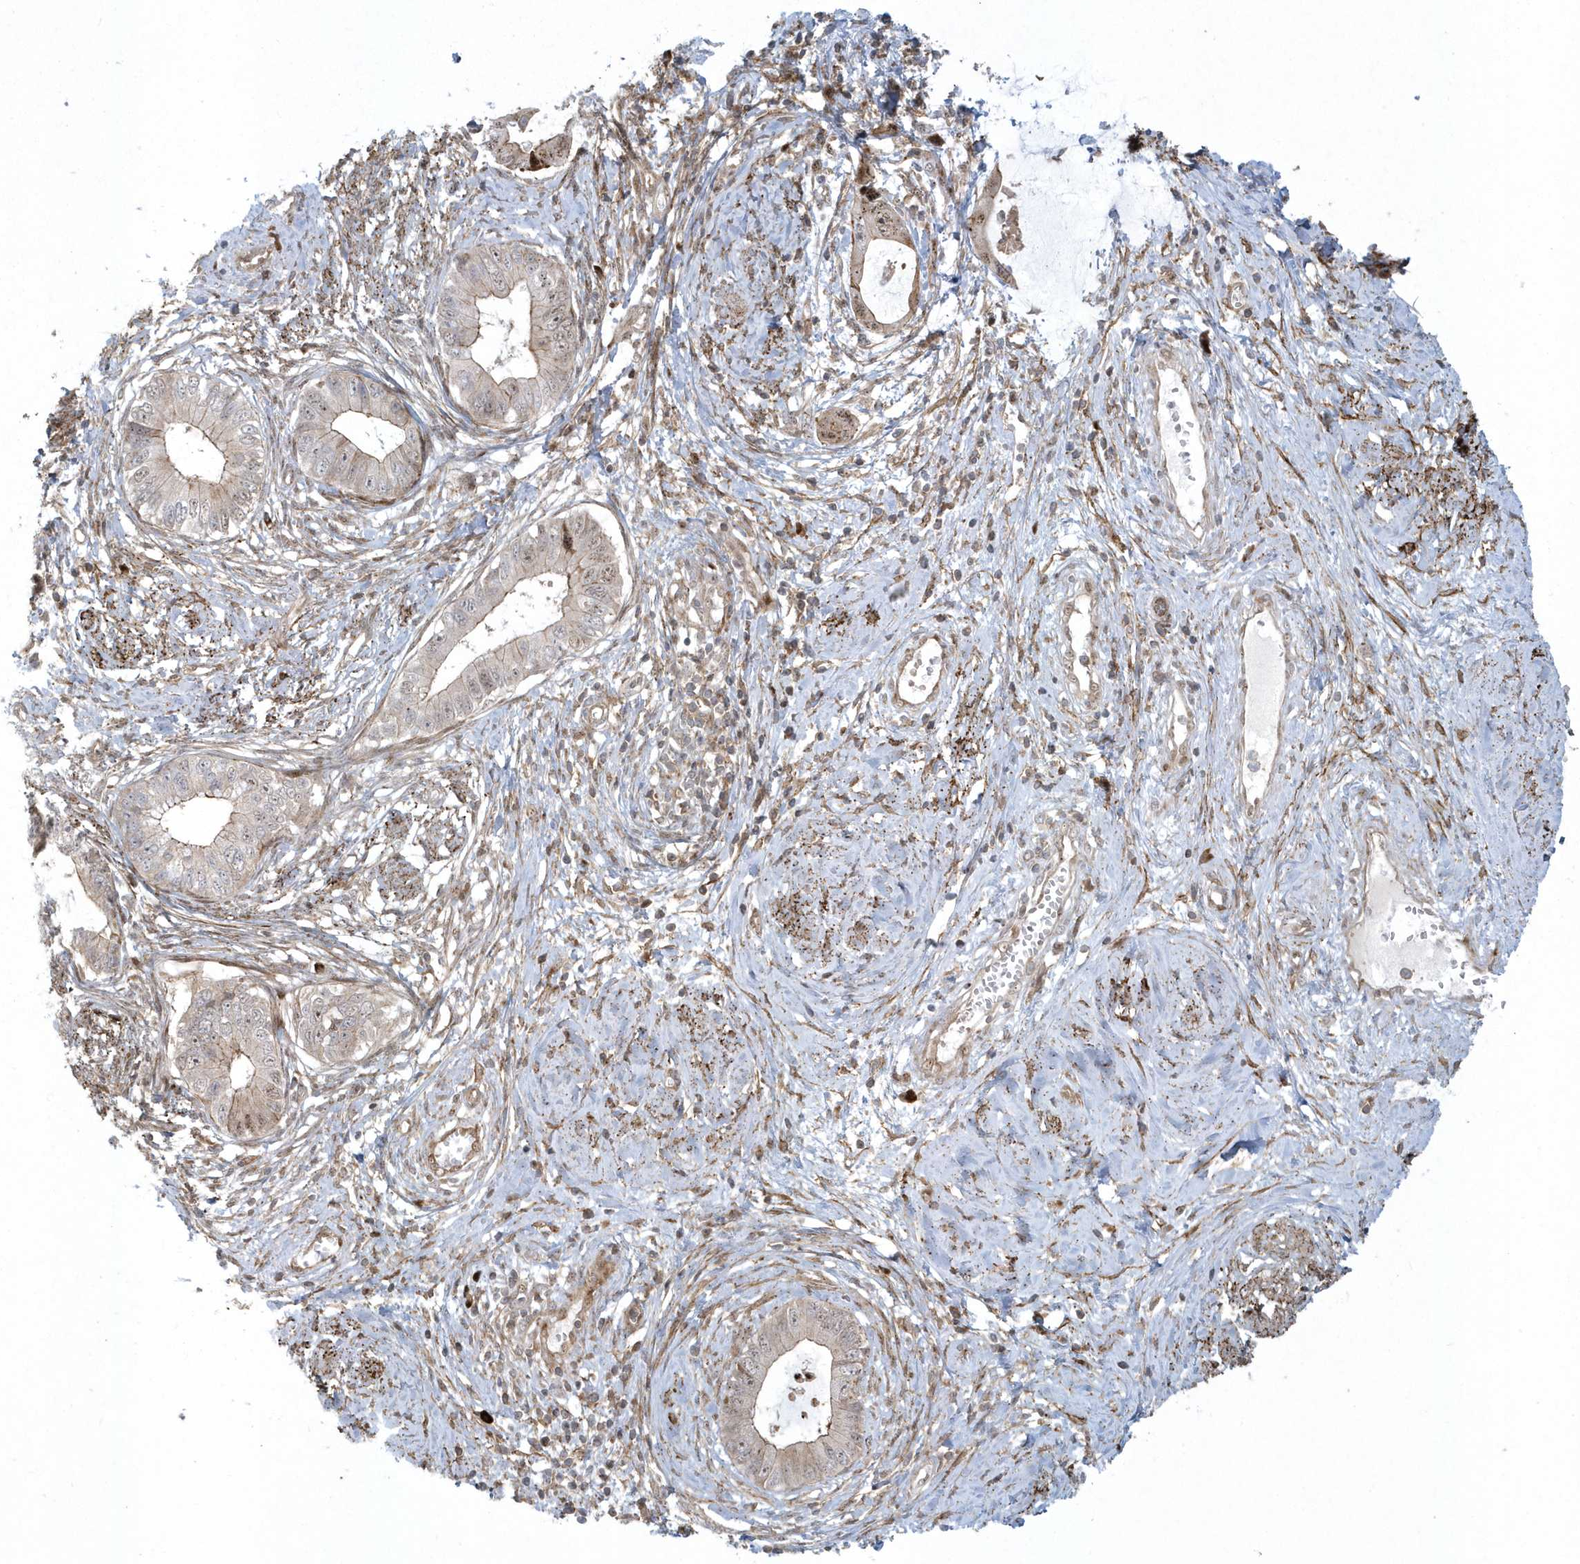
{"staining": {"intensity": "negative", "quantity": "none", "location": "none"}, "tissue": "cervical cancer", "cell_type": "Tumor cells", "image_type": "cancer", "snomed": [{"axis": "morphology", "description": "Adenocarcinoma, NOS"}, {"axis": "topography", "description": "Cervix"}], "caption": "This is a image of immunohistochemistry (IHC) staining of cervical cancer, which shows no expression in tumor cells. (Stains: DAB immunohistochemistry with hematoxylin counter stain, Microscopy: brightfield microscopy at high magnification).", "gene": "MASP2", "patient": {"sex": "female", "age": 44}}